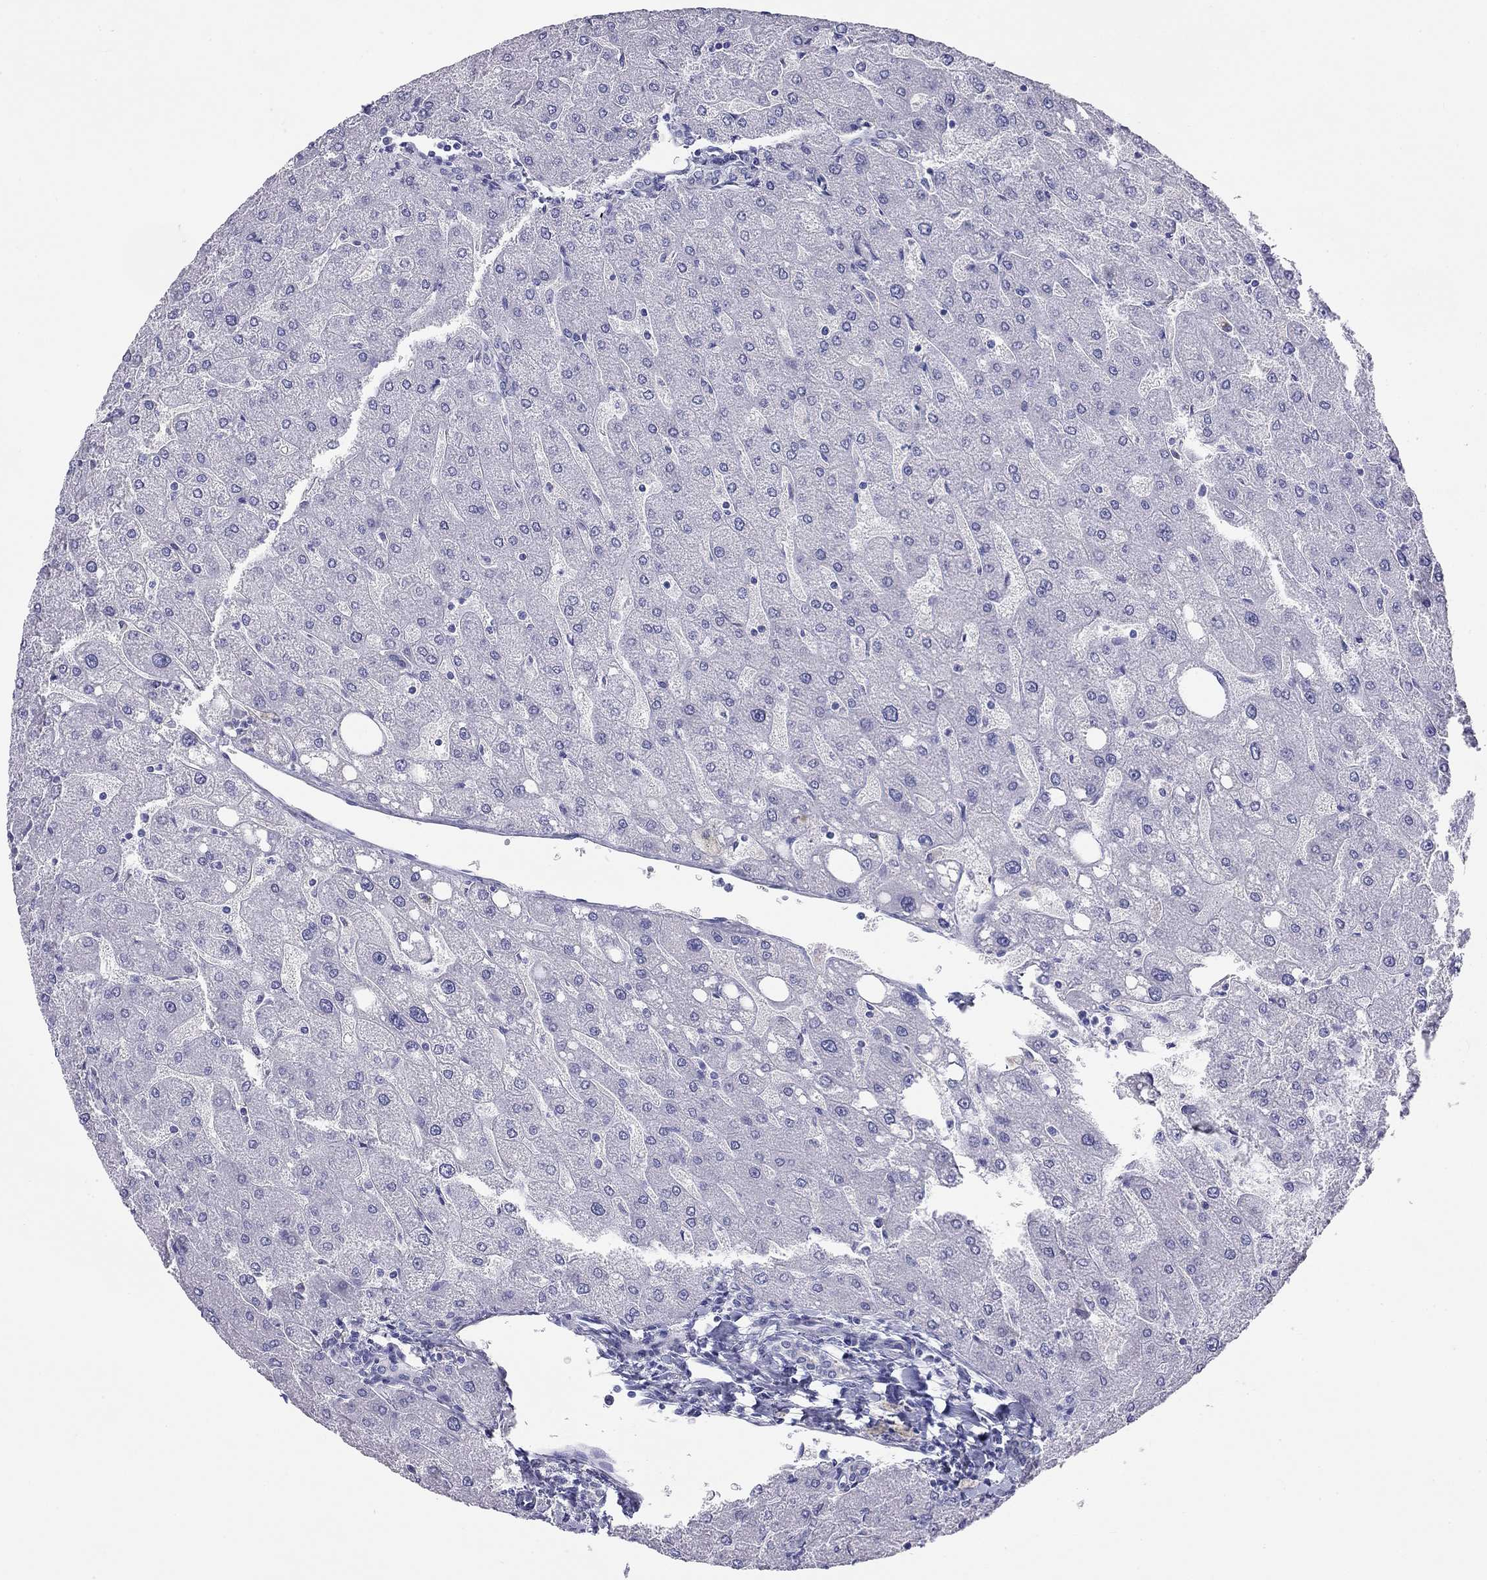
{"staining": {"intensity": "negative", "quantity": "none", "location": "none"}, "tissue": "liver", "cell_type": "Cholangiocytes", "image_type": "normal", "snomed": [{"axis": "morphology", "description": "Normal tissue, NOS"}, {"axis": "topography", "description": "Liver"}], "caption": "Immunohistochemical staining of benign liver displays no significant staining in cholangiocytes.", "gene": "HLA", "patient": {"sex": "male", "age": 67}}